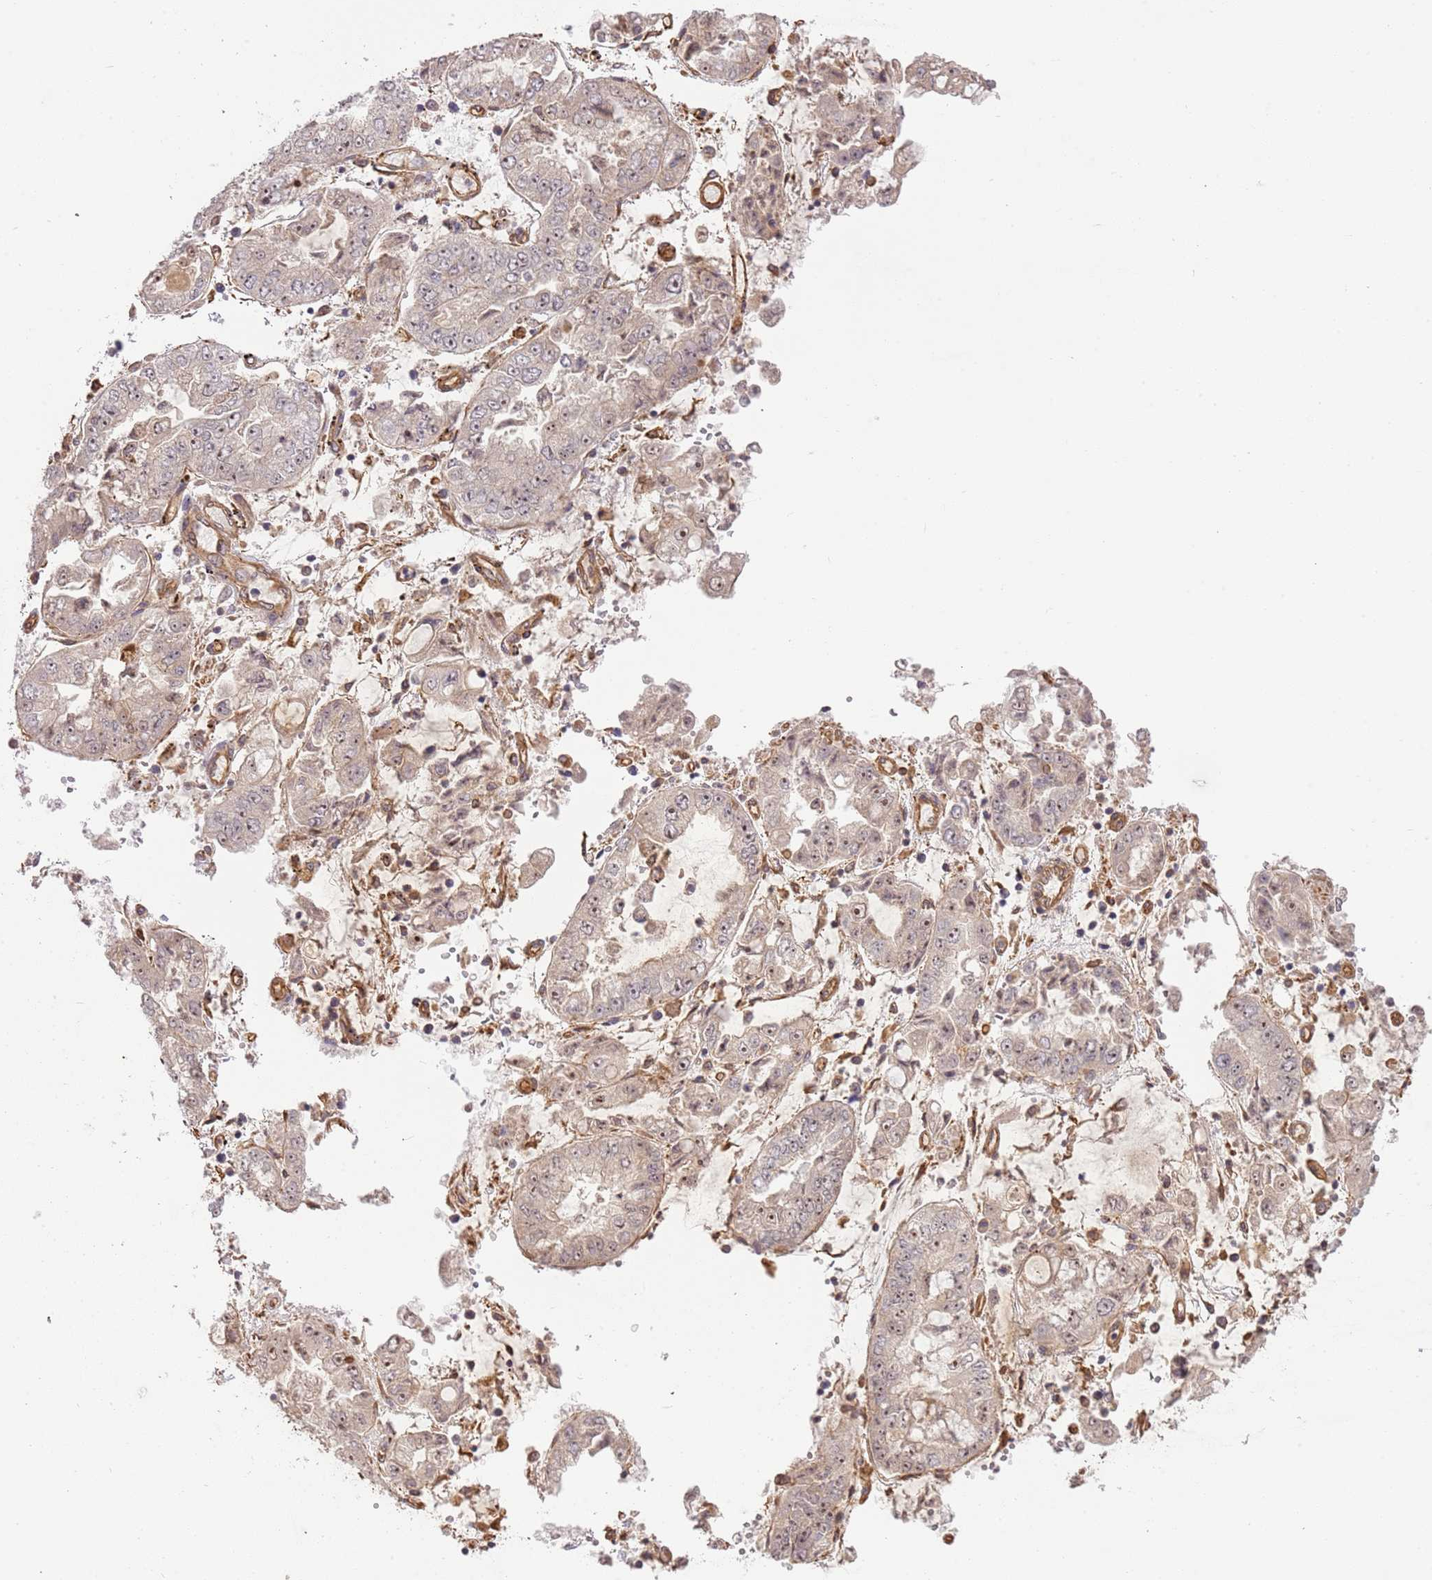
{"staining": {"intensity": "weak", "quantity": "25%-75%", "location": "nuclear"}, "tissue": "stomach cancer", "cell_type": "Tumor cells", "image_type": "cancer", "snomed": [{"axis": "morphology", "description": "Adenocarcinoma, NOS"}, {"axis": "topography", "description": "Stomach"}], "caption": "Weak nuclear expression for a protein is identified in about 25%-75% of tumor cells of stomach adenocarcinoma using IHC.", "gene": "SURF2", "patient": {"sex": "male", "age": 76}}